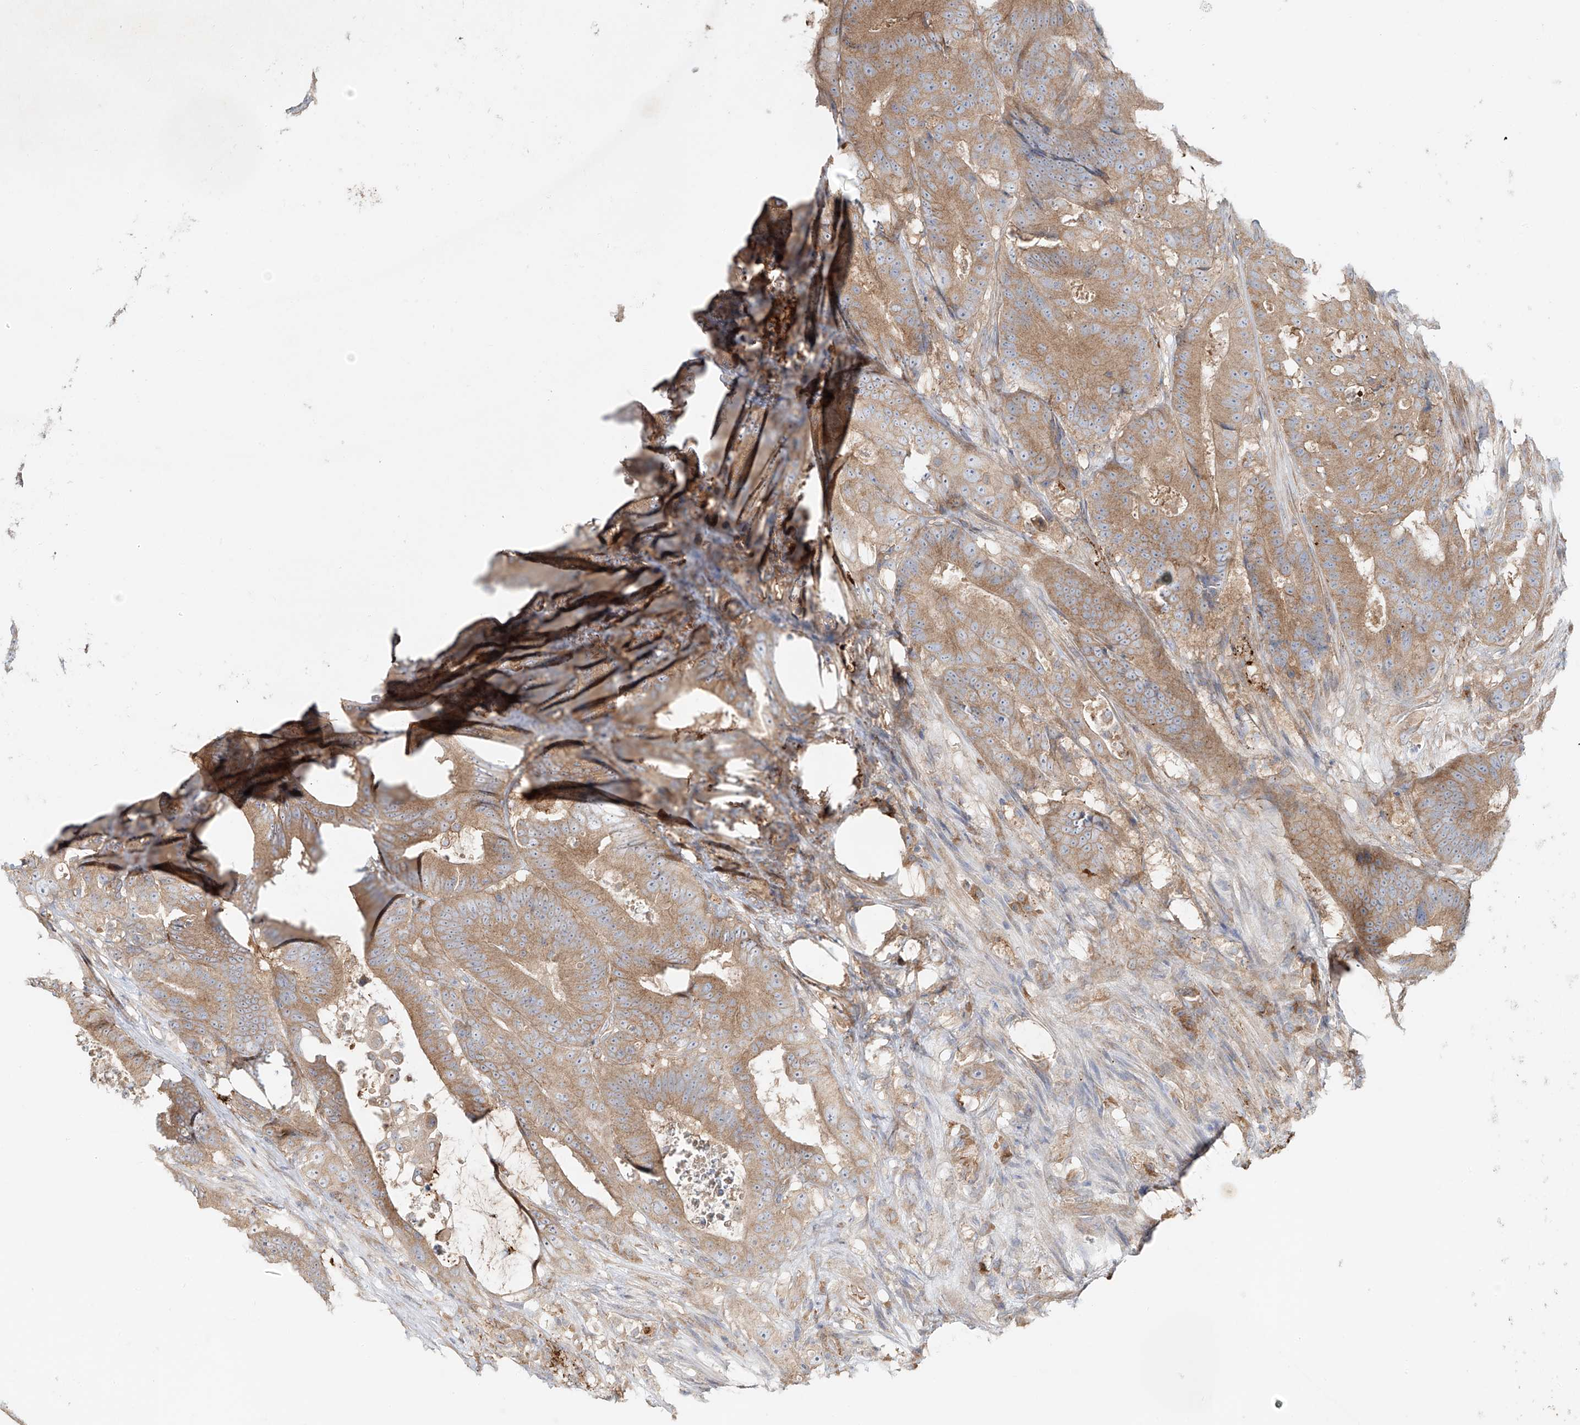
{"staining": {"intensity": "moderate", "quantity": "25%-75%", "location": "cytoplasmic/membranous"}, "tissue": "colorectal cancer", "cell_type": "Tumor cells", "image_type": "cancer", "snomed": [{"axis": "morphology", "description": "Adenocarcinoma, NOS"}, {"axis": "topography", "description": "Colon"}], "caption": "High-power microscopy captured an IHC photomicrograph of adenocarcinoma (colorectal), revealing moderate cytoplasmic/membranous staining in about 25%-75% of tumor cells.", "gene": "TJAP1", "patient": {"sex": "male", "age": 83}}